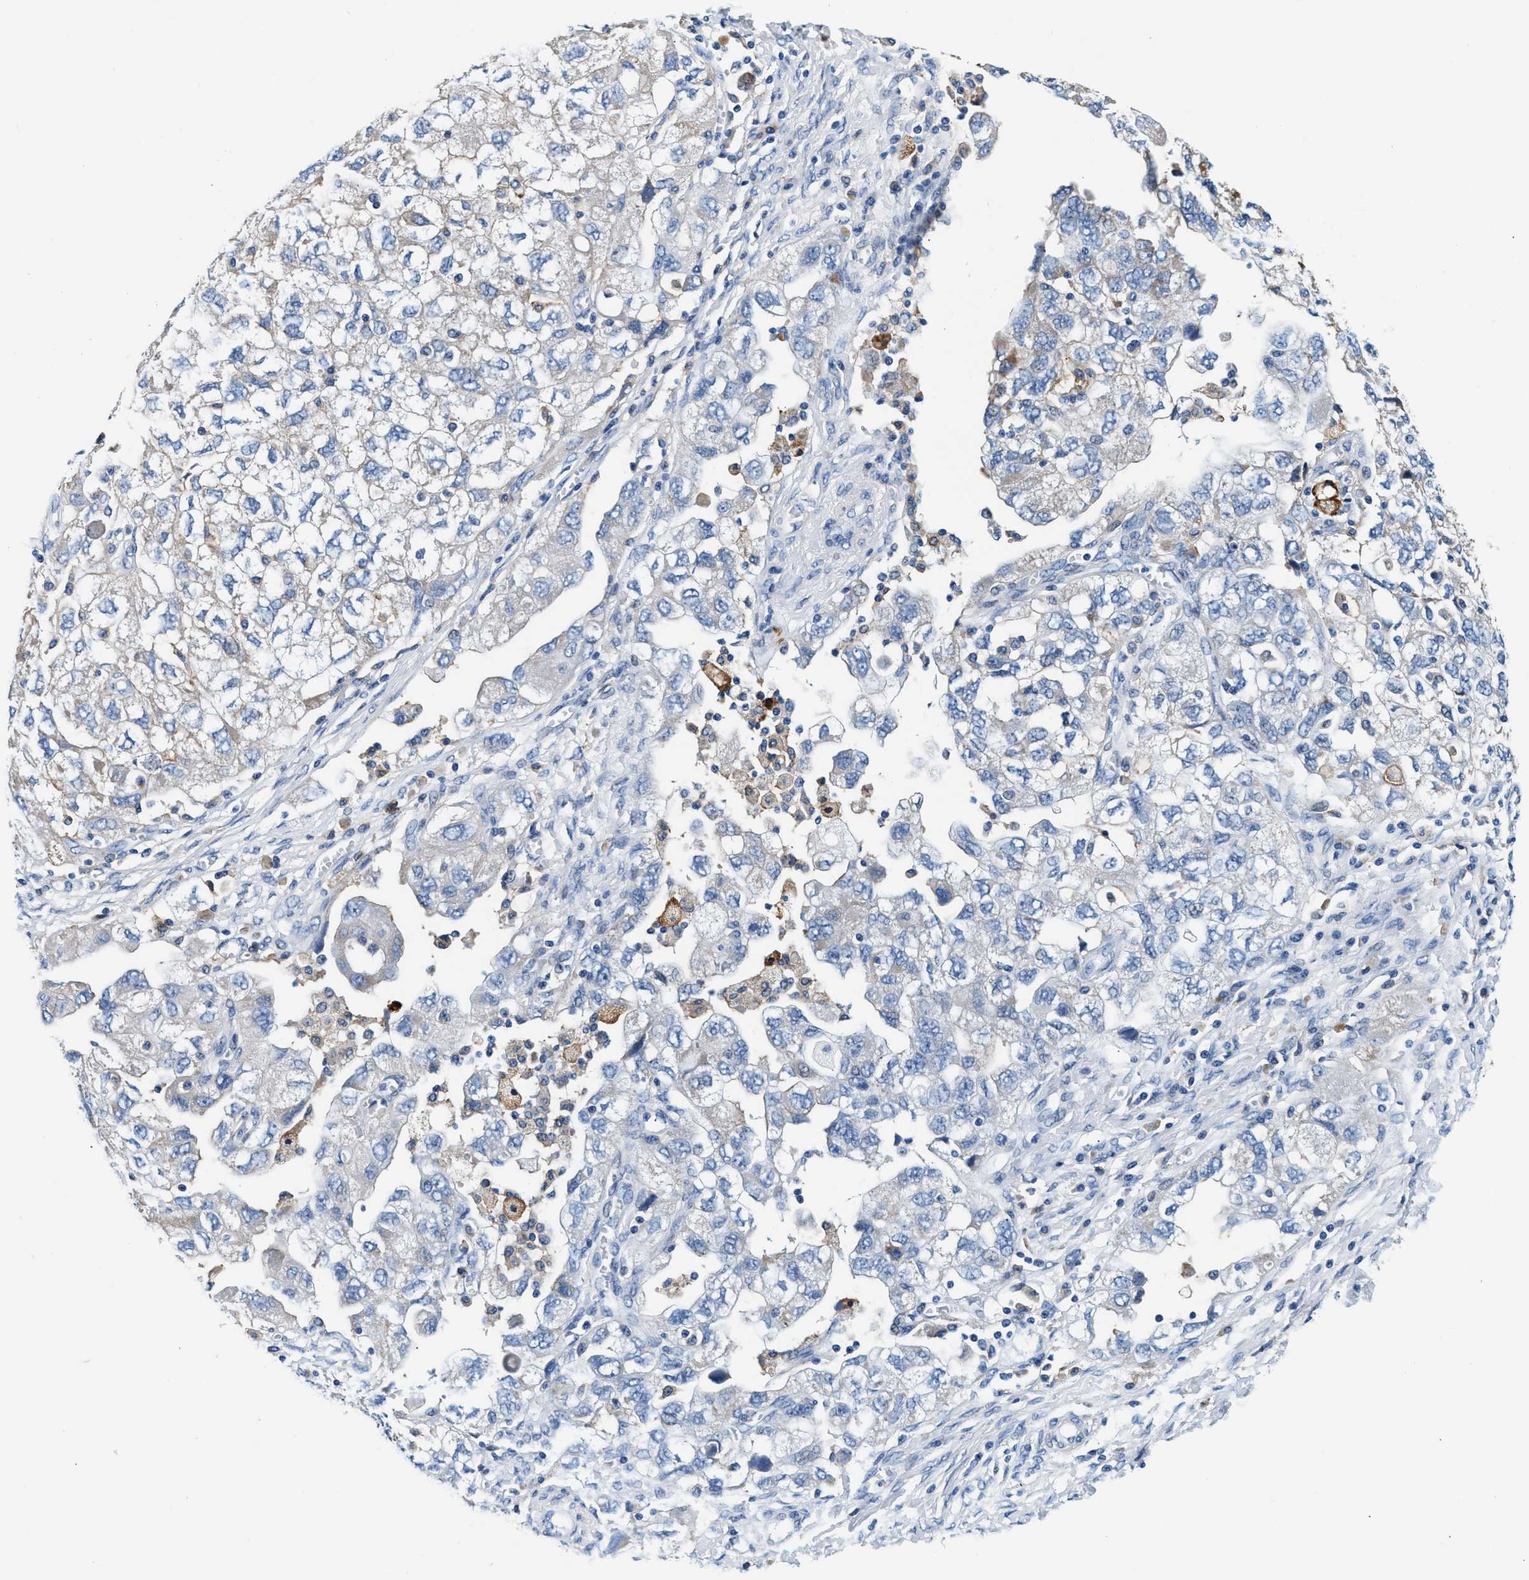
{"staining": {"intensity": "weak", "quantity": "<25%", "location": "cytoplasmic/membranous"}, "tissue": "ovarian cancer", "cell_type": "Tumor cells", "image_type": "cancer", "snomed": [{"axis": "morphology", "description": "Carcinoma, NOS"}, {"axis": "morphology", "description": "Cystadenocarcinoma, serous, NOS"}, {"axis": "topography", "description": "Ovary"}], "caption": "Ovarian cancer (carcinoma) was stained to show a protein in brown. There is no significant expression in tumor cells. (Brightfield microscopy of DAB (3,3'-diaminobenzidine) immunohistochemistry at high magnification).", "gene": "SLFN11", "patient": {"sex": "female", "age": 69}}